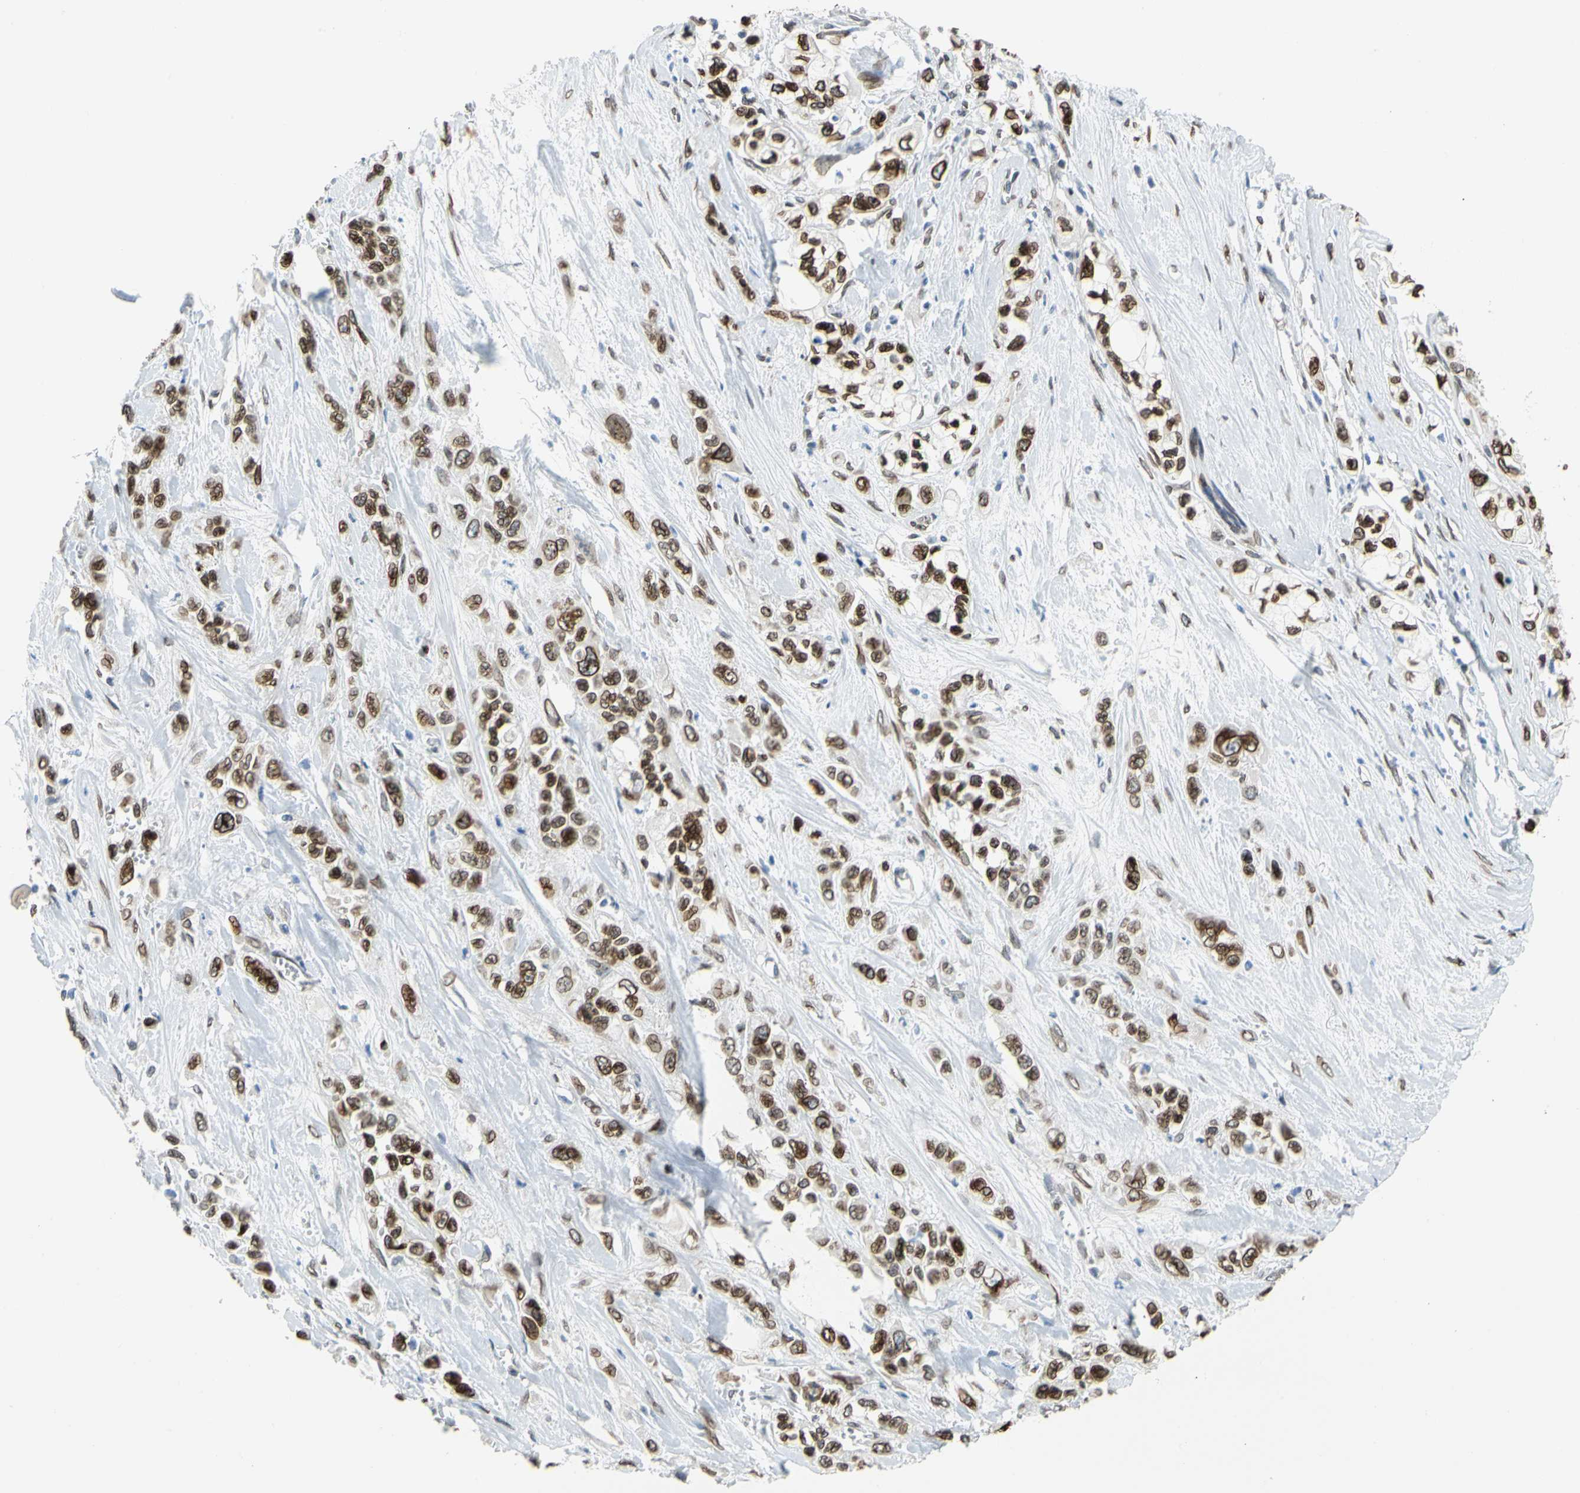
{"staining": {"intensity": "strong", "quantity": ">75%", "location": "cytoplasmic/membranous,nuclear"}, "tissue": "pancreatic cancer", "cell_type": "Tumor cells", "image_type": "cancer", "snomed": [{"axis": "morphology", "description": "Adenocarcinoma, NOS"}, {"axis": "topography", "description": "Pancreas"}], "caption": "Immunohistochemistry (IHC) histopathology image of neoplastic tissue: human pancreatic cancer (adenocarcinoma) stained using immunohistochemistry displays high levels of strong protein expression localized specifically in the cytoplasmic/membranous and nuclear of tumor cells, appearing as a cytoplasmic/membranous and nuclear brown color.", "gene": "SUN1", "patient": {"sex": "male", "age": 74}}